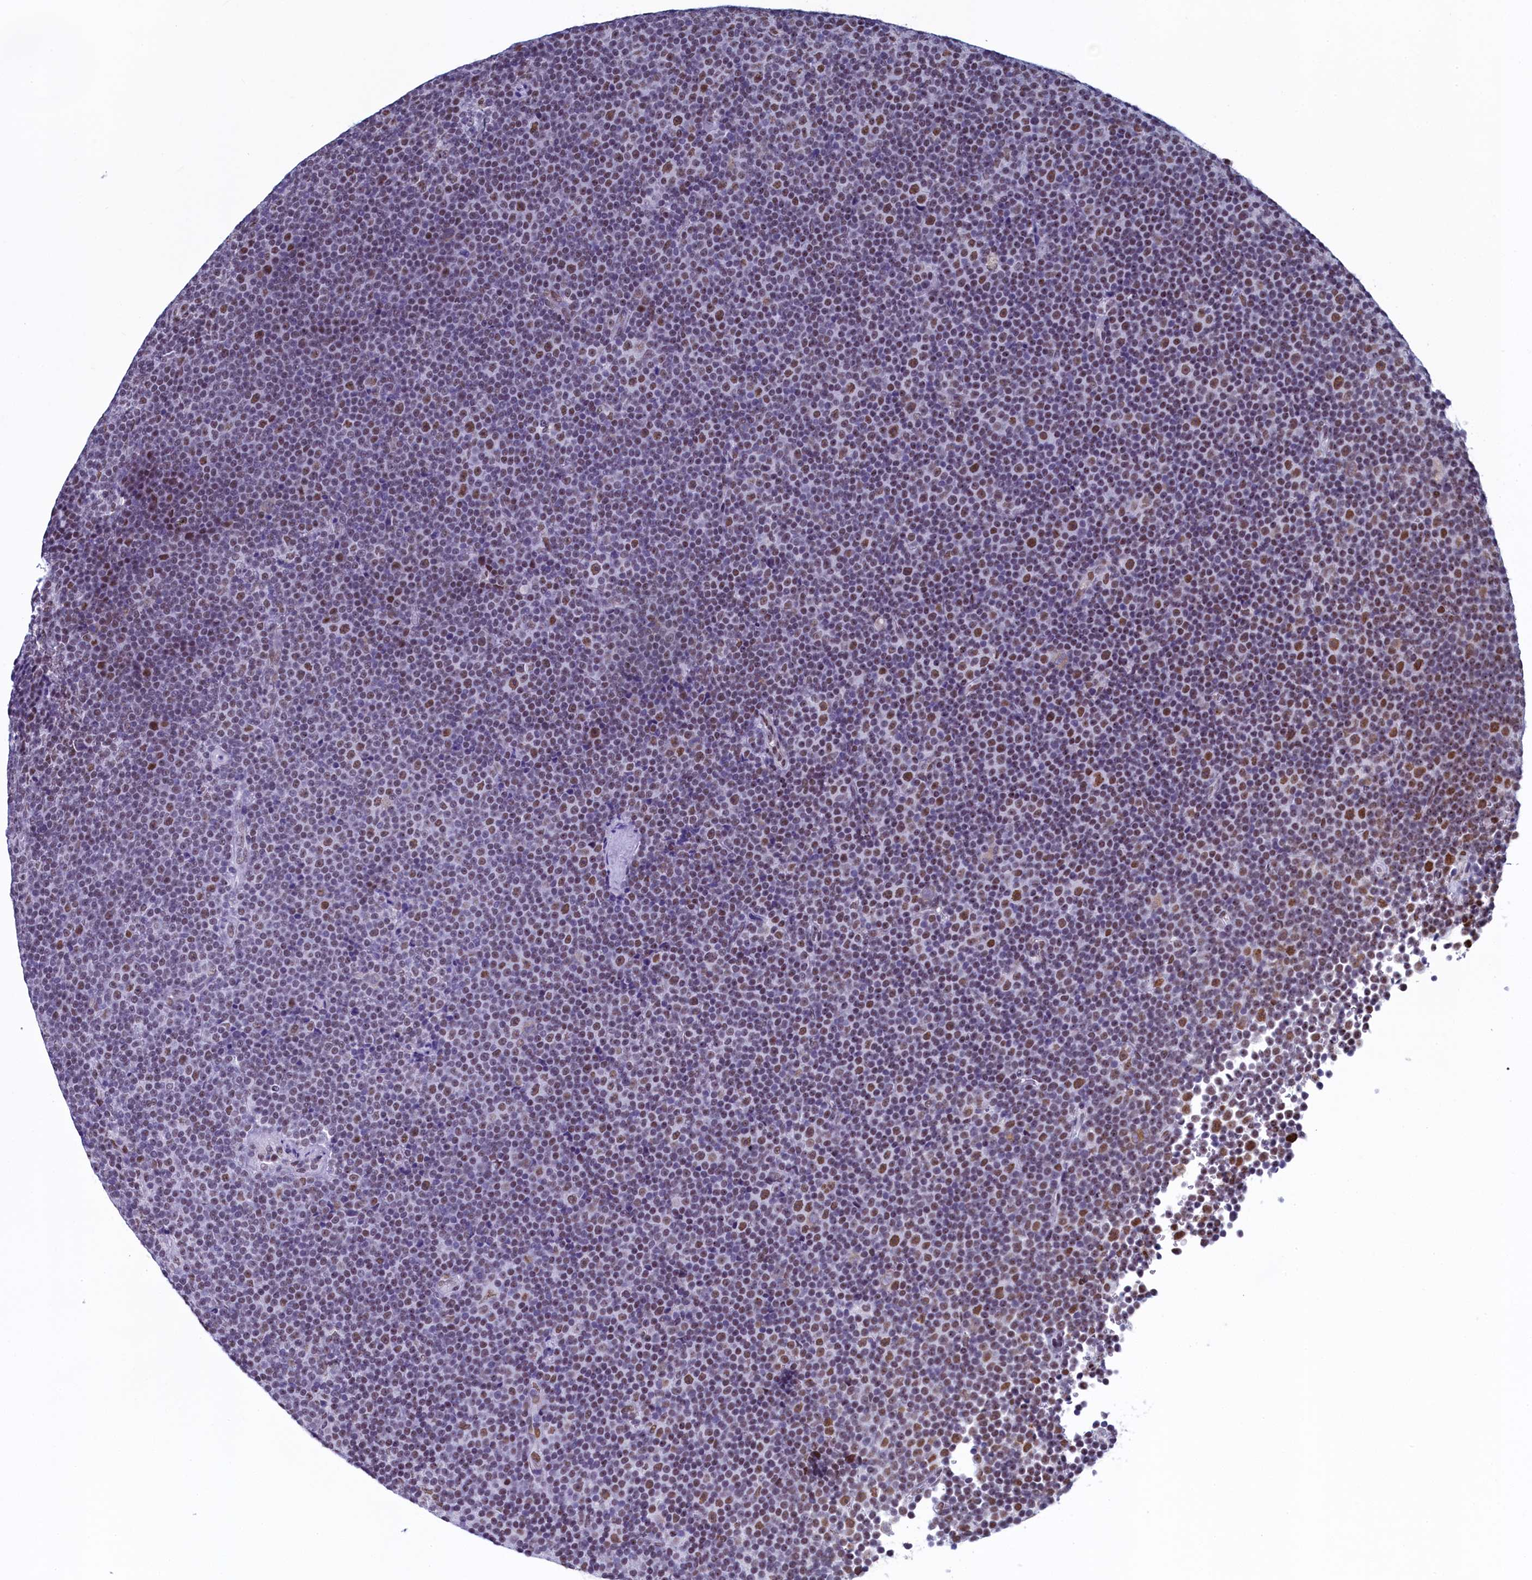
{"staining": {"intensity": "moderate", "quantity": "25%-75%", "location": "nuclear"}, "tissue": "lymphoma", "cell_type": "Tumor cells", "image_type": "cancer", "snomed": [{"axis": "morphology", "description": "Malignant lymphoma, non-Hodgkin's type, Low grade"}, {"axis": "topography", "description": "Lymph node"}], "caption": "Protein expression by immunohistochemistry displays moderate nuclear positivity in about 25%-75% of tumor cells in lymphoma.", "gene": "SUGP2", "patient": {"sex": "female", "age": 67}}